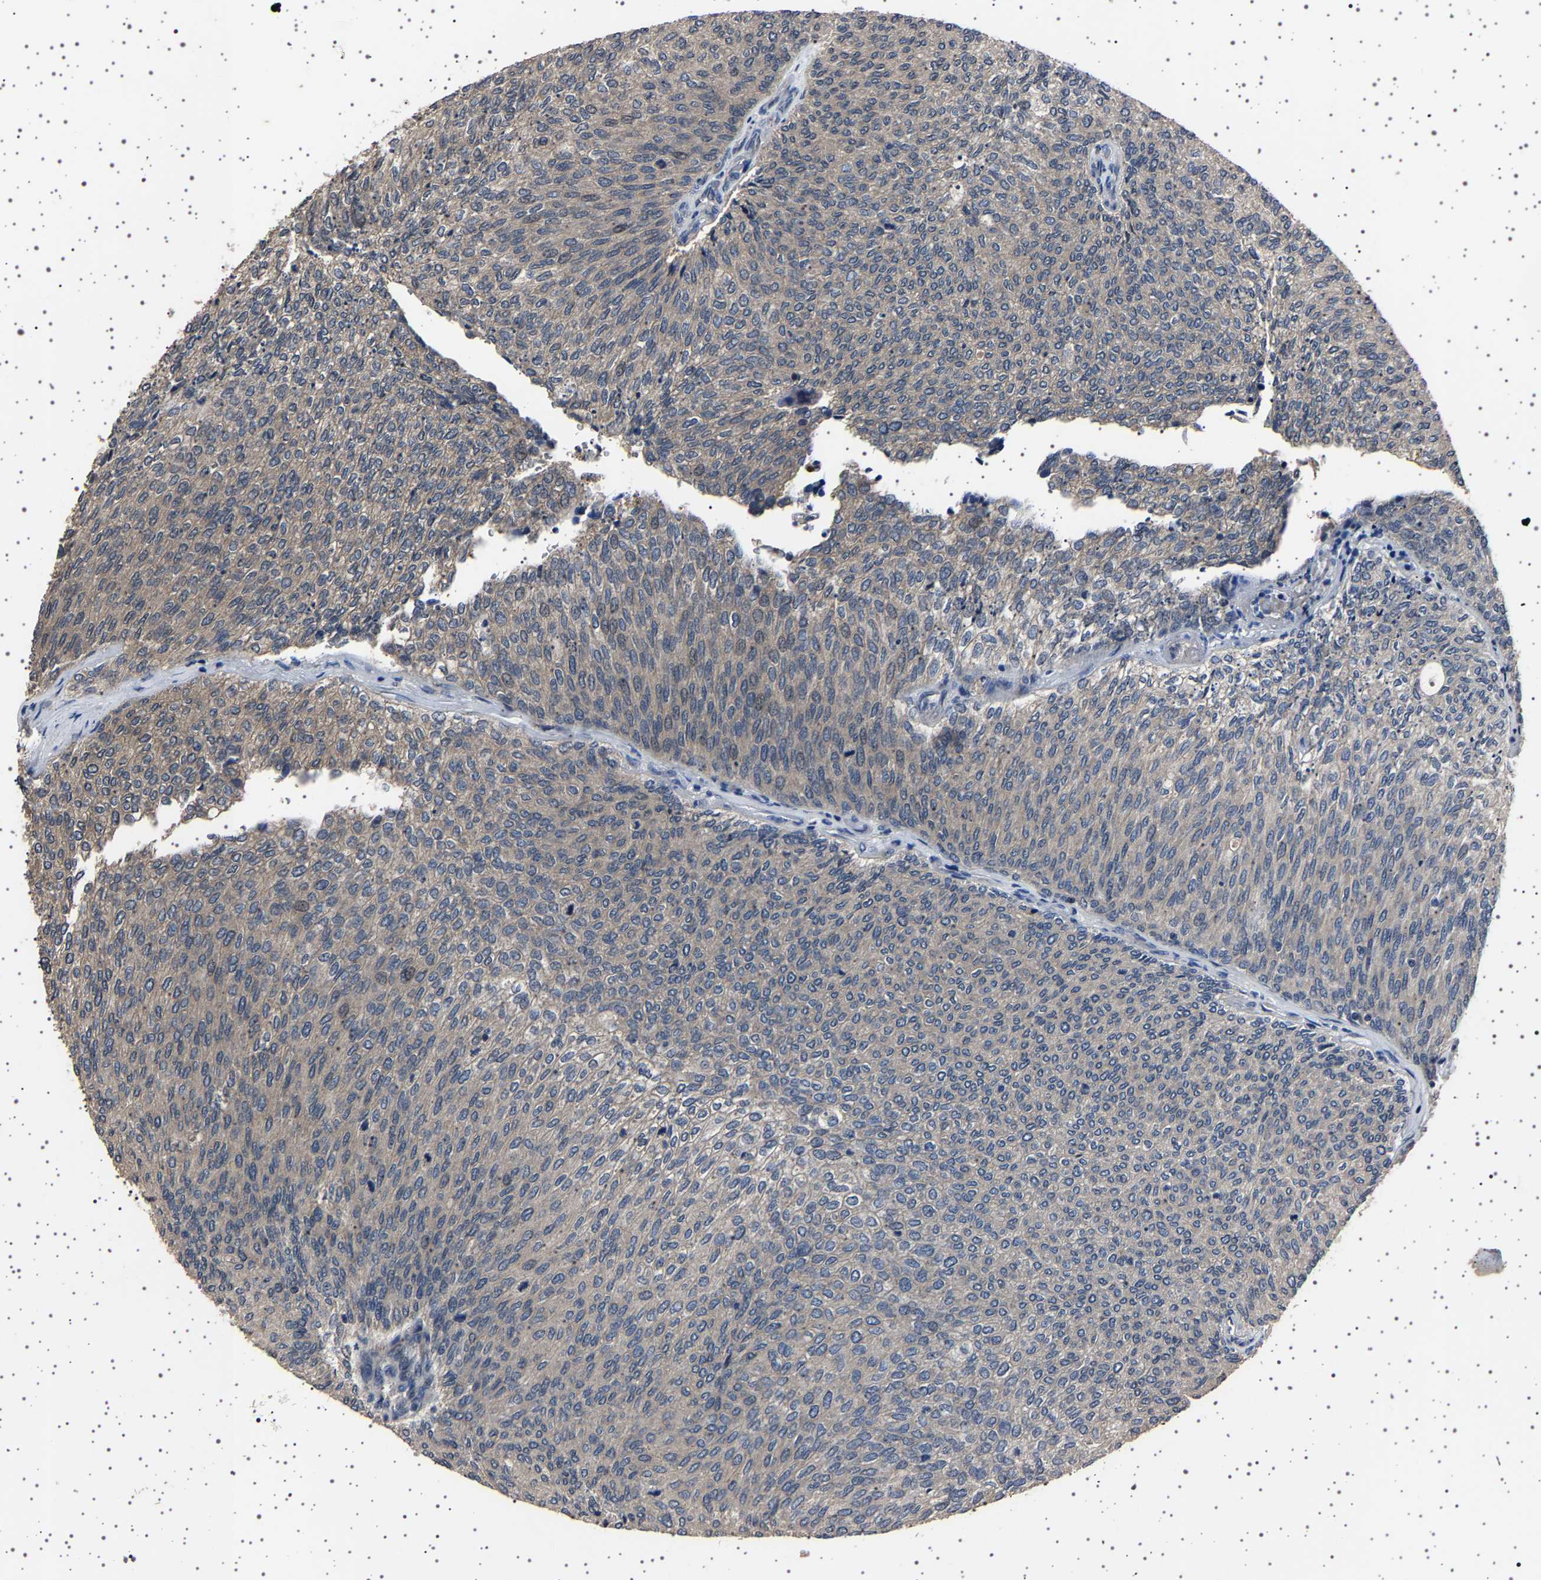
{"staining": {"intensity": "weak", "quantity": ">75%", "location": "cytoplasmic/membranous,nuclear"}, "tissue": "urothelial cancer", "cell_type": "Tumor cells", "image_type": "cancer", "snomed": [{"axis": "morphology", "description": "Urothelial carcinoma, Low grade"}, {"axis": "topography", "description": "Urinary bladder"}], "caption": "Weak cytoplasmic/membranous and nuclear staining is appreciated in approximately >75% of tumor cells in low-grade urothelial carcinoma.", "gene": "NCKAP1", "patient": {"sex": "female", "age": 79}}